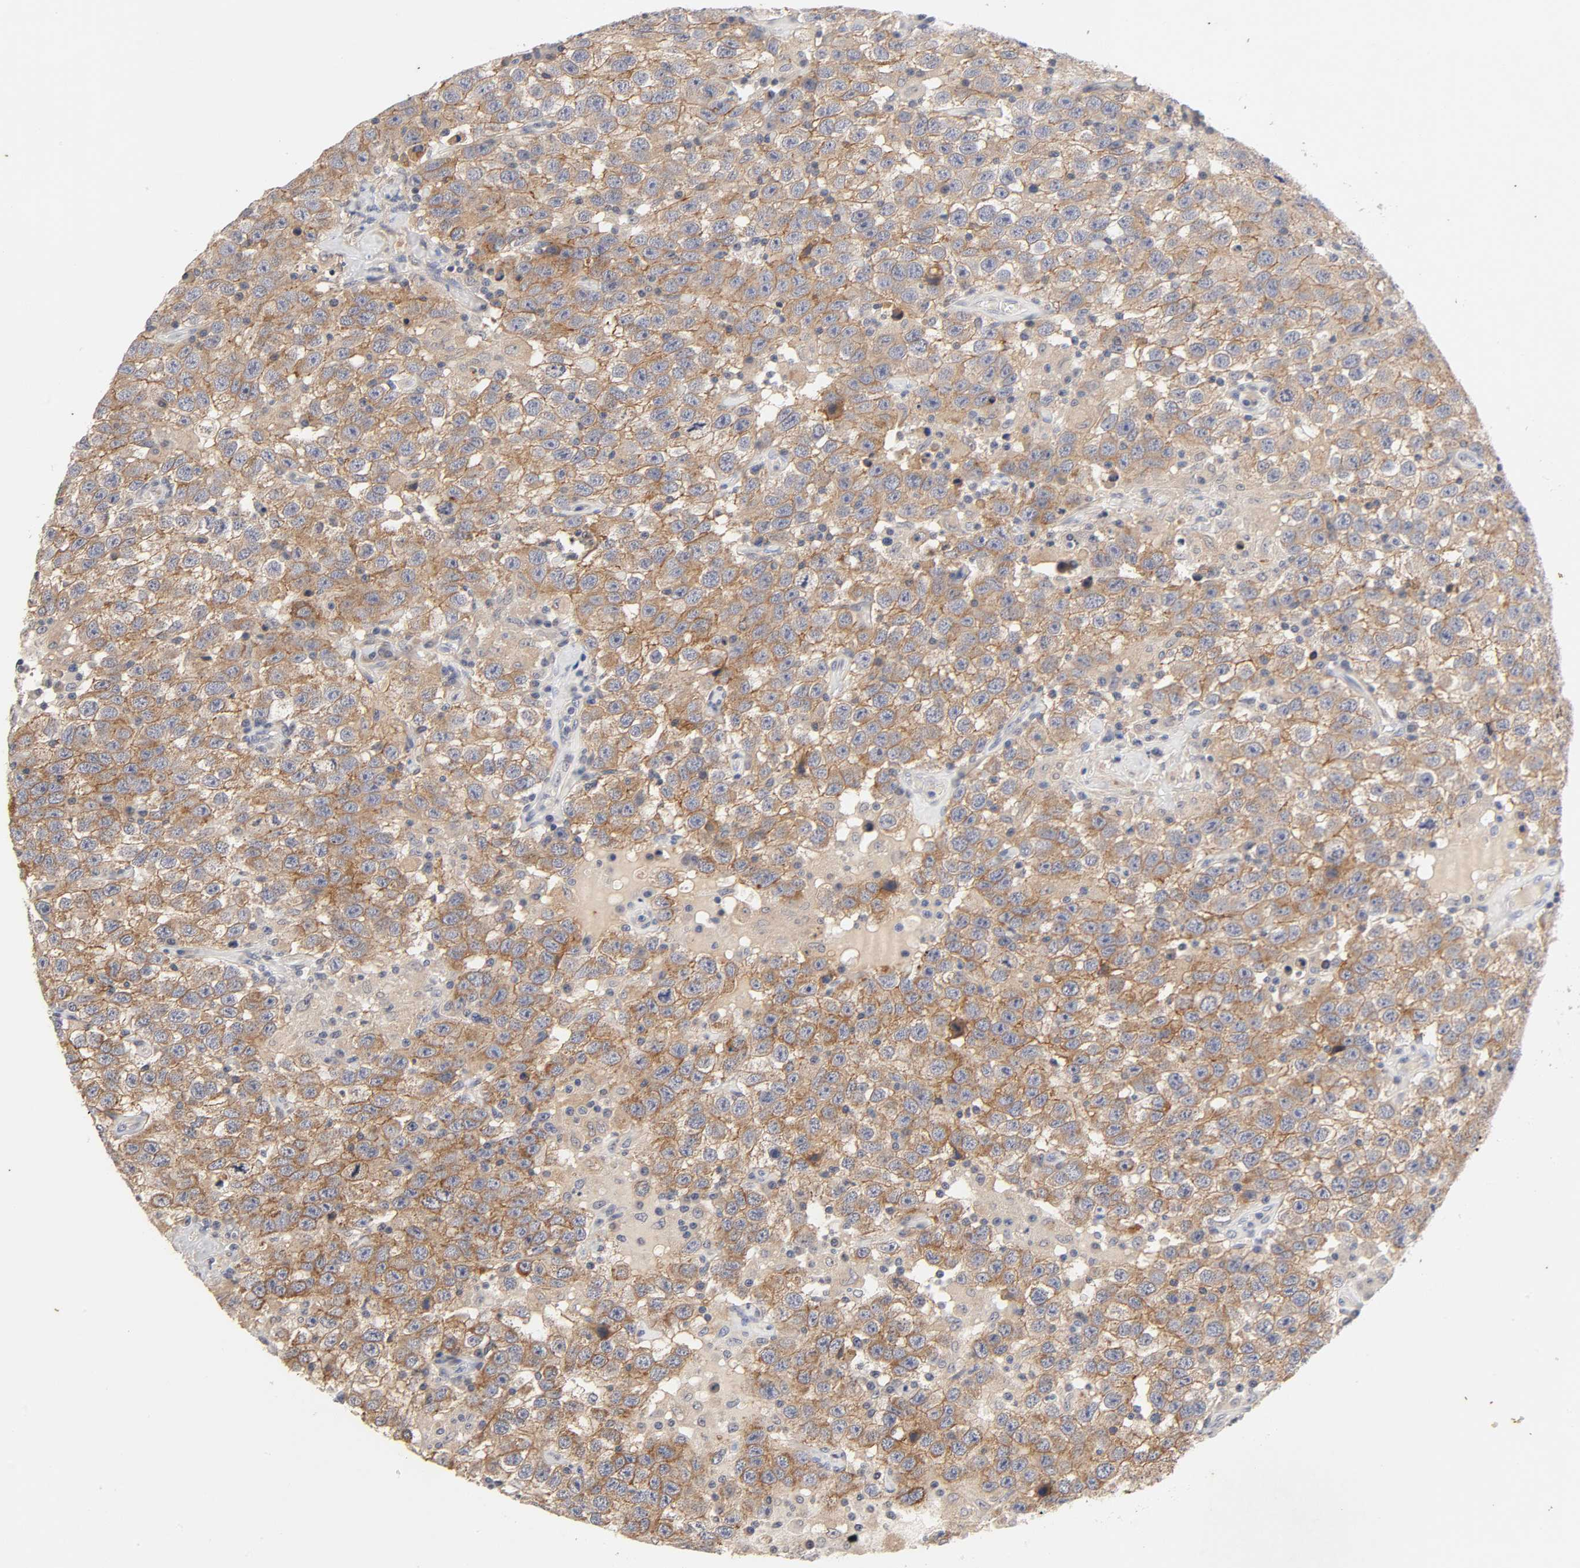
{"staining": {"intensity": "moderate", "quantity": ">75%", "location": "cytoplasmic/membranous"}, "tissue": "testis cancer", "cell_type": "Tumor cells", "image_type": "cancer", "snomed": [{"axis": "morphology", "description": "Seminoma, NOS"}, {"axis": "topography", "description": "Testis"}], "caption": "This image shows IHC staining of human testis seminoma, with medium moderate cytoplasmic/membranous staining in approximately >75% of tumor cells.", "gene": "CXADR", "patient": {"sex": "male", "age": 41}}